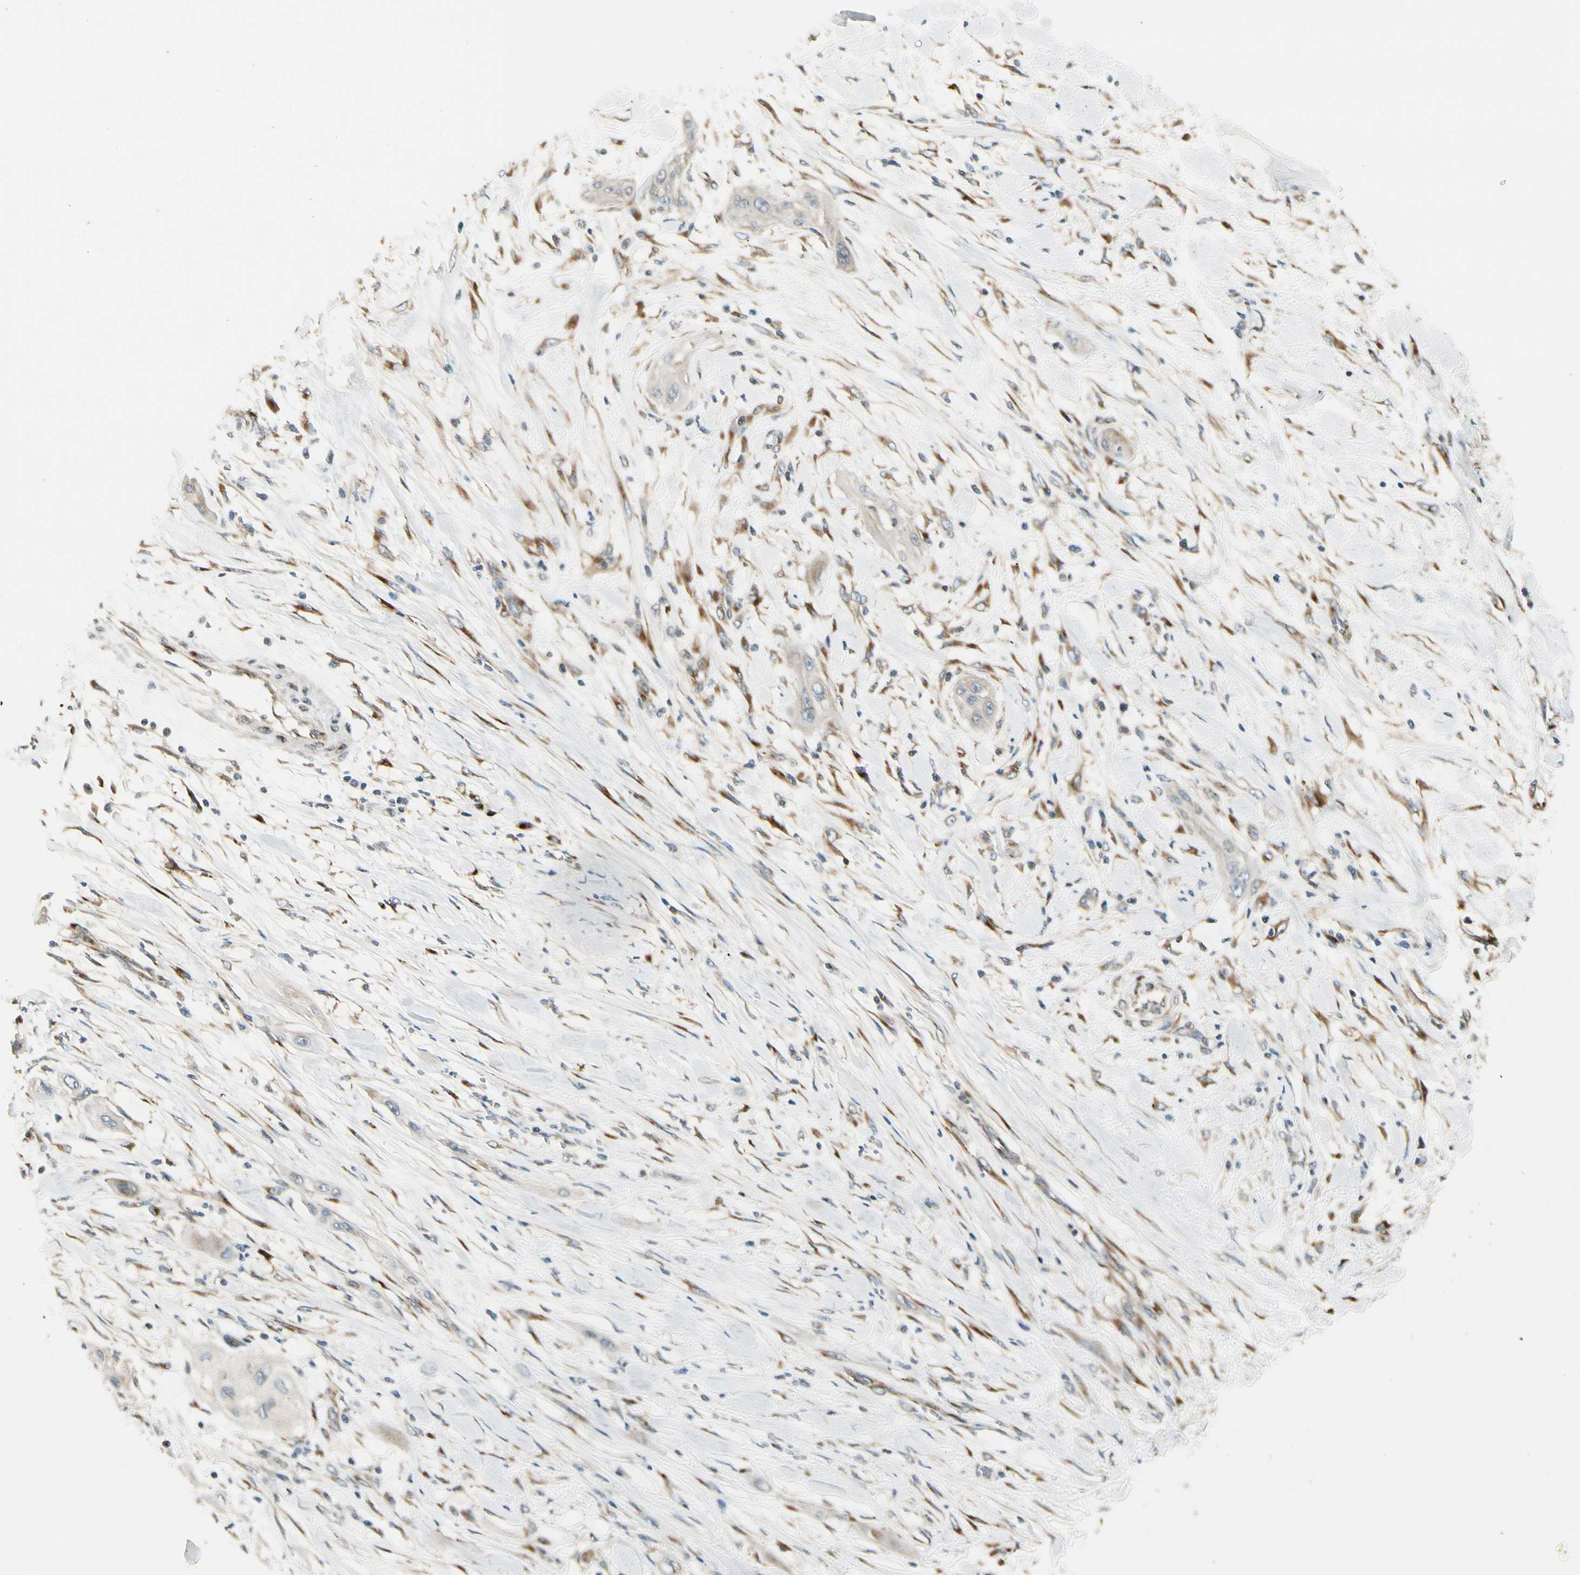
{"staining": {"intensity": "weak", "quantity": ">75%", "location": "cytoplasmic/membranous"}, "tissue": "lung cancer", "cell_type": "Tumor cells", "image_type": "cancer", "snomed": [{"axis": "morphology", "description": "Squamous cell carcinoma, NOS"}, {"axis": "topography", "description": "Lung"}], "caption": "Lung cancer tissue exhibits weak cytoplasmic/membranous positivity in approximately >75% of tumor cells (DAB (3,3'-diaminobenzidine) IHC, brown staining for protein, blue staining for nuclei).", "gene": "MANSC1", "patient": {"sex": "female", "age": 47}}